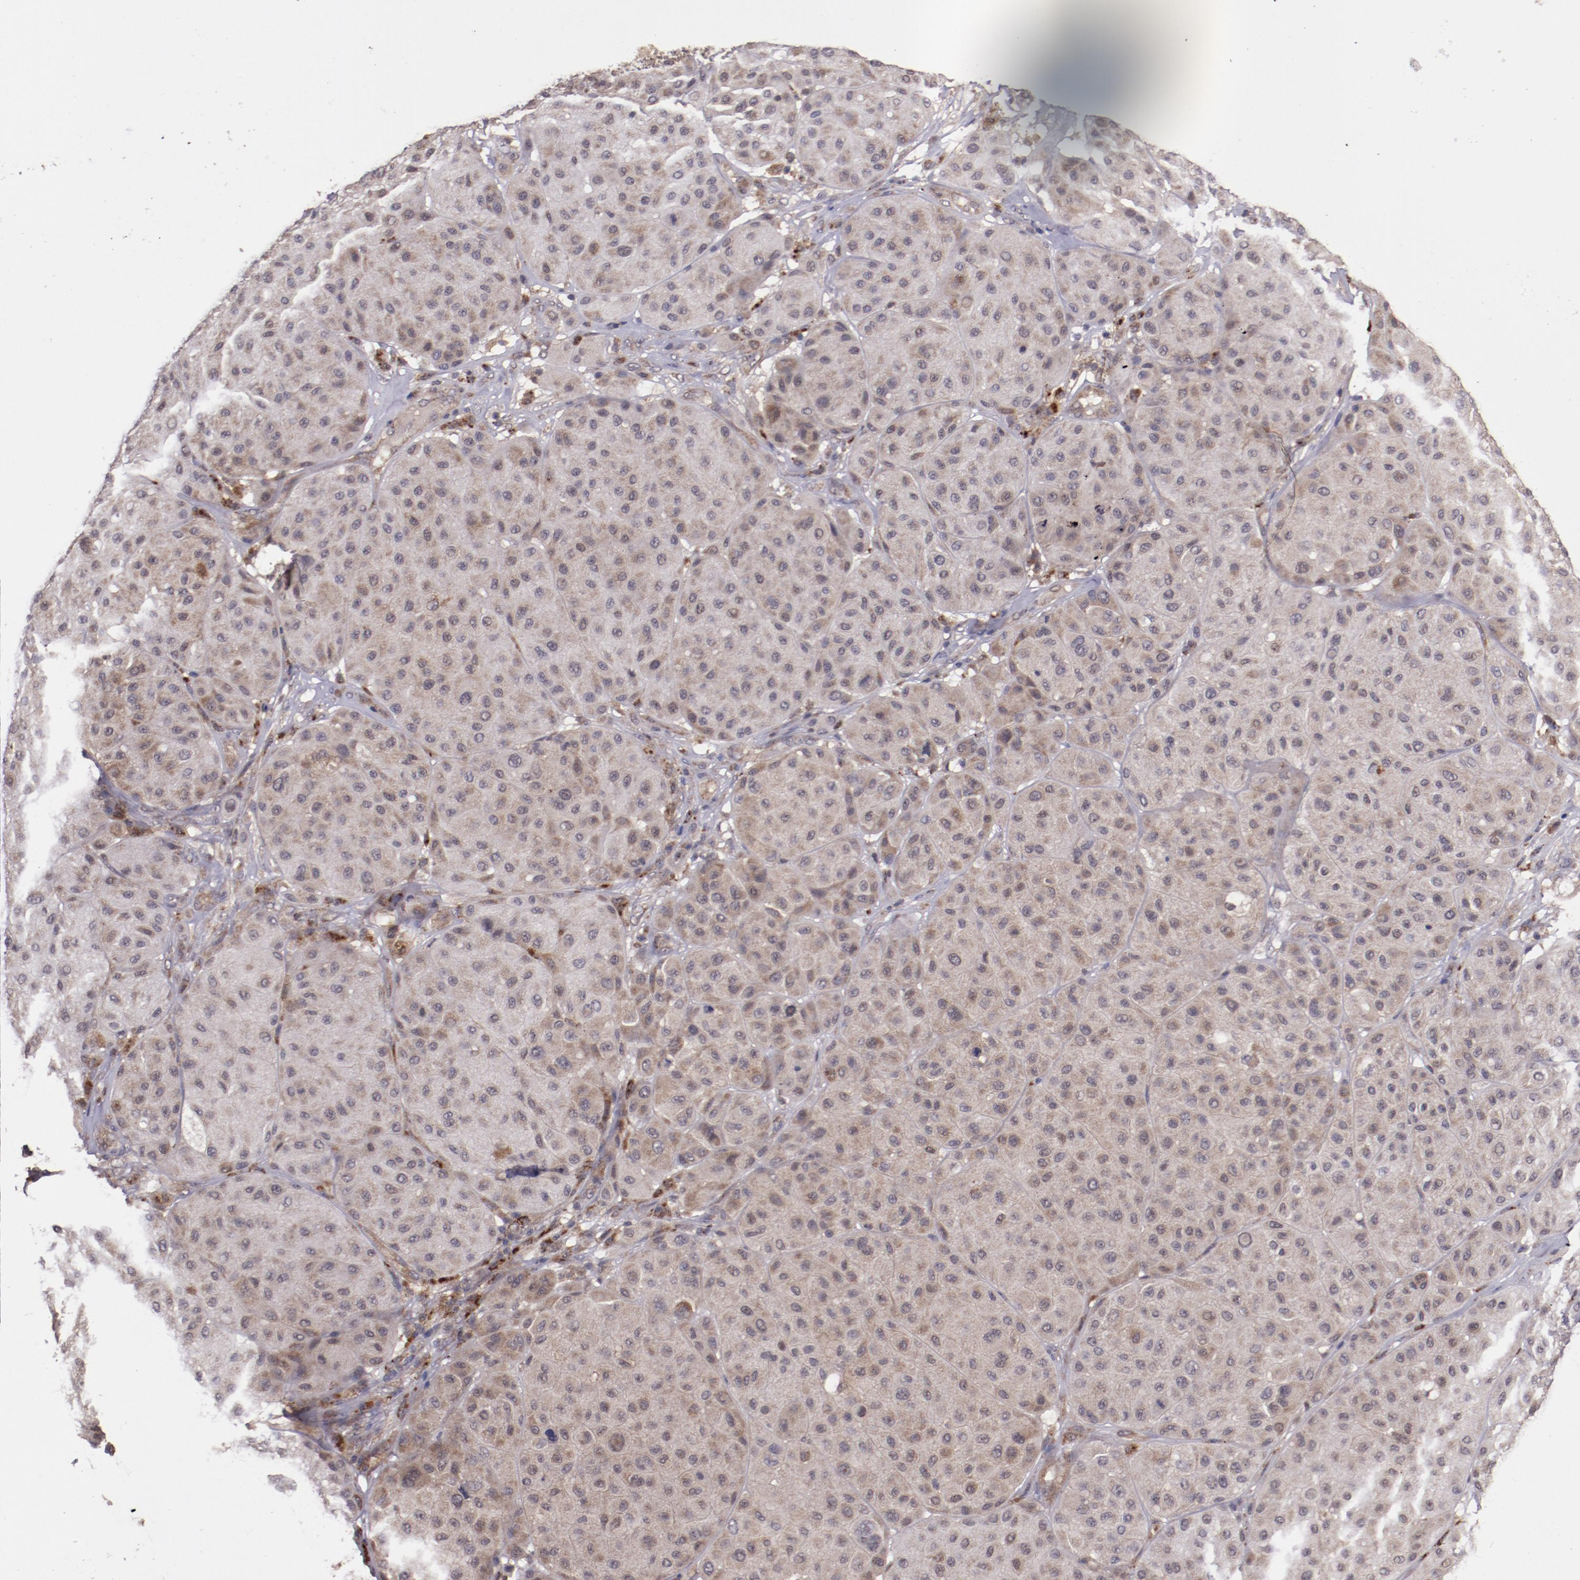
{"staining": {"intensity": "weak", "quantity": ">75%", "location": "cytoplasmic/membranous,nuclear"}, "tissue": "melanoma", "cell_type": "Tumor cells", "image_type": "cancer", "snomed": [{"axis": "morphology", "description": "Normal tissue, NOS"}, {"axis": "morphology", "description": "Malignant melanoma, Metastatic site"}, {"axis": "topography", "description": "Skin"}], "caption": "A histopathology image of human malignant melanoma (metastatic site) stained for a protein displays weak cytoplasmic/membranous and nuclear brown staining in tumor cells.", "gene": "FTSJ1", "patient": {"sex": "male", "age": 41}}